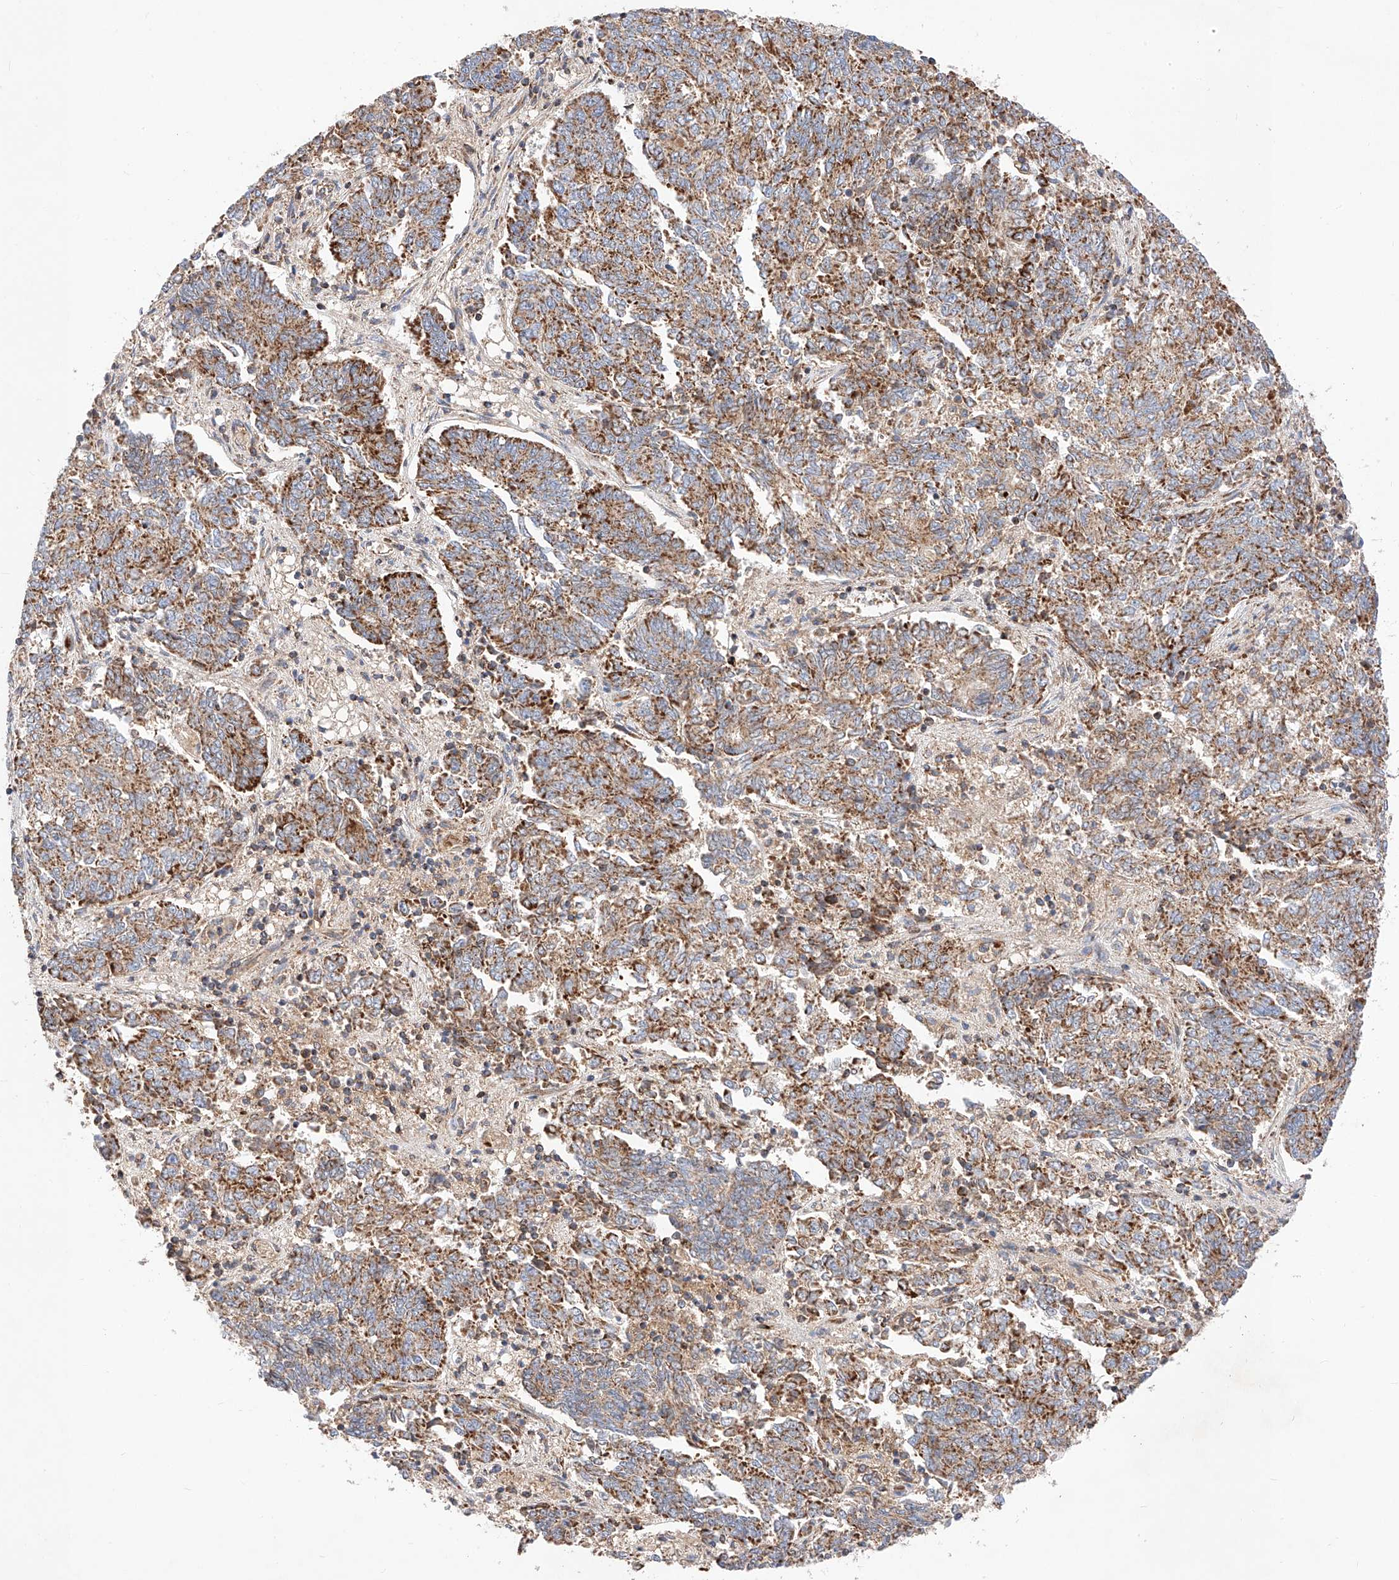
{"staining": {"intensity": "moderate", "quantity": ">75%", "location": "cytoplasmic/membranous"}, "tissue": "endometrial cancer", "cell_type": "Tumor cells", "image_type": "cancer", "snomed": [{"axis": "morphology", "description": "Adenocarcinoma, NOS"}, {"axis": "topography", "description": "Endometrium"}], "caption": "Endometrial adenocarcinoma stained for a protein exhibits moderate cytoplasmic/membranous positivity in tumor cells.", "gene": "NR1D1", "patient": {"sex": "female", "age": 80}}